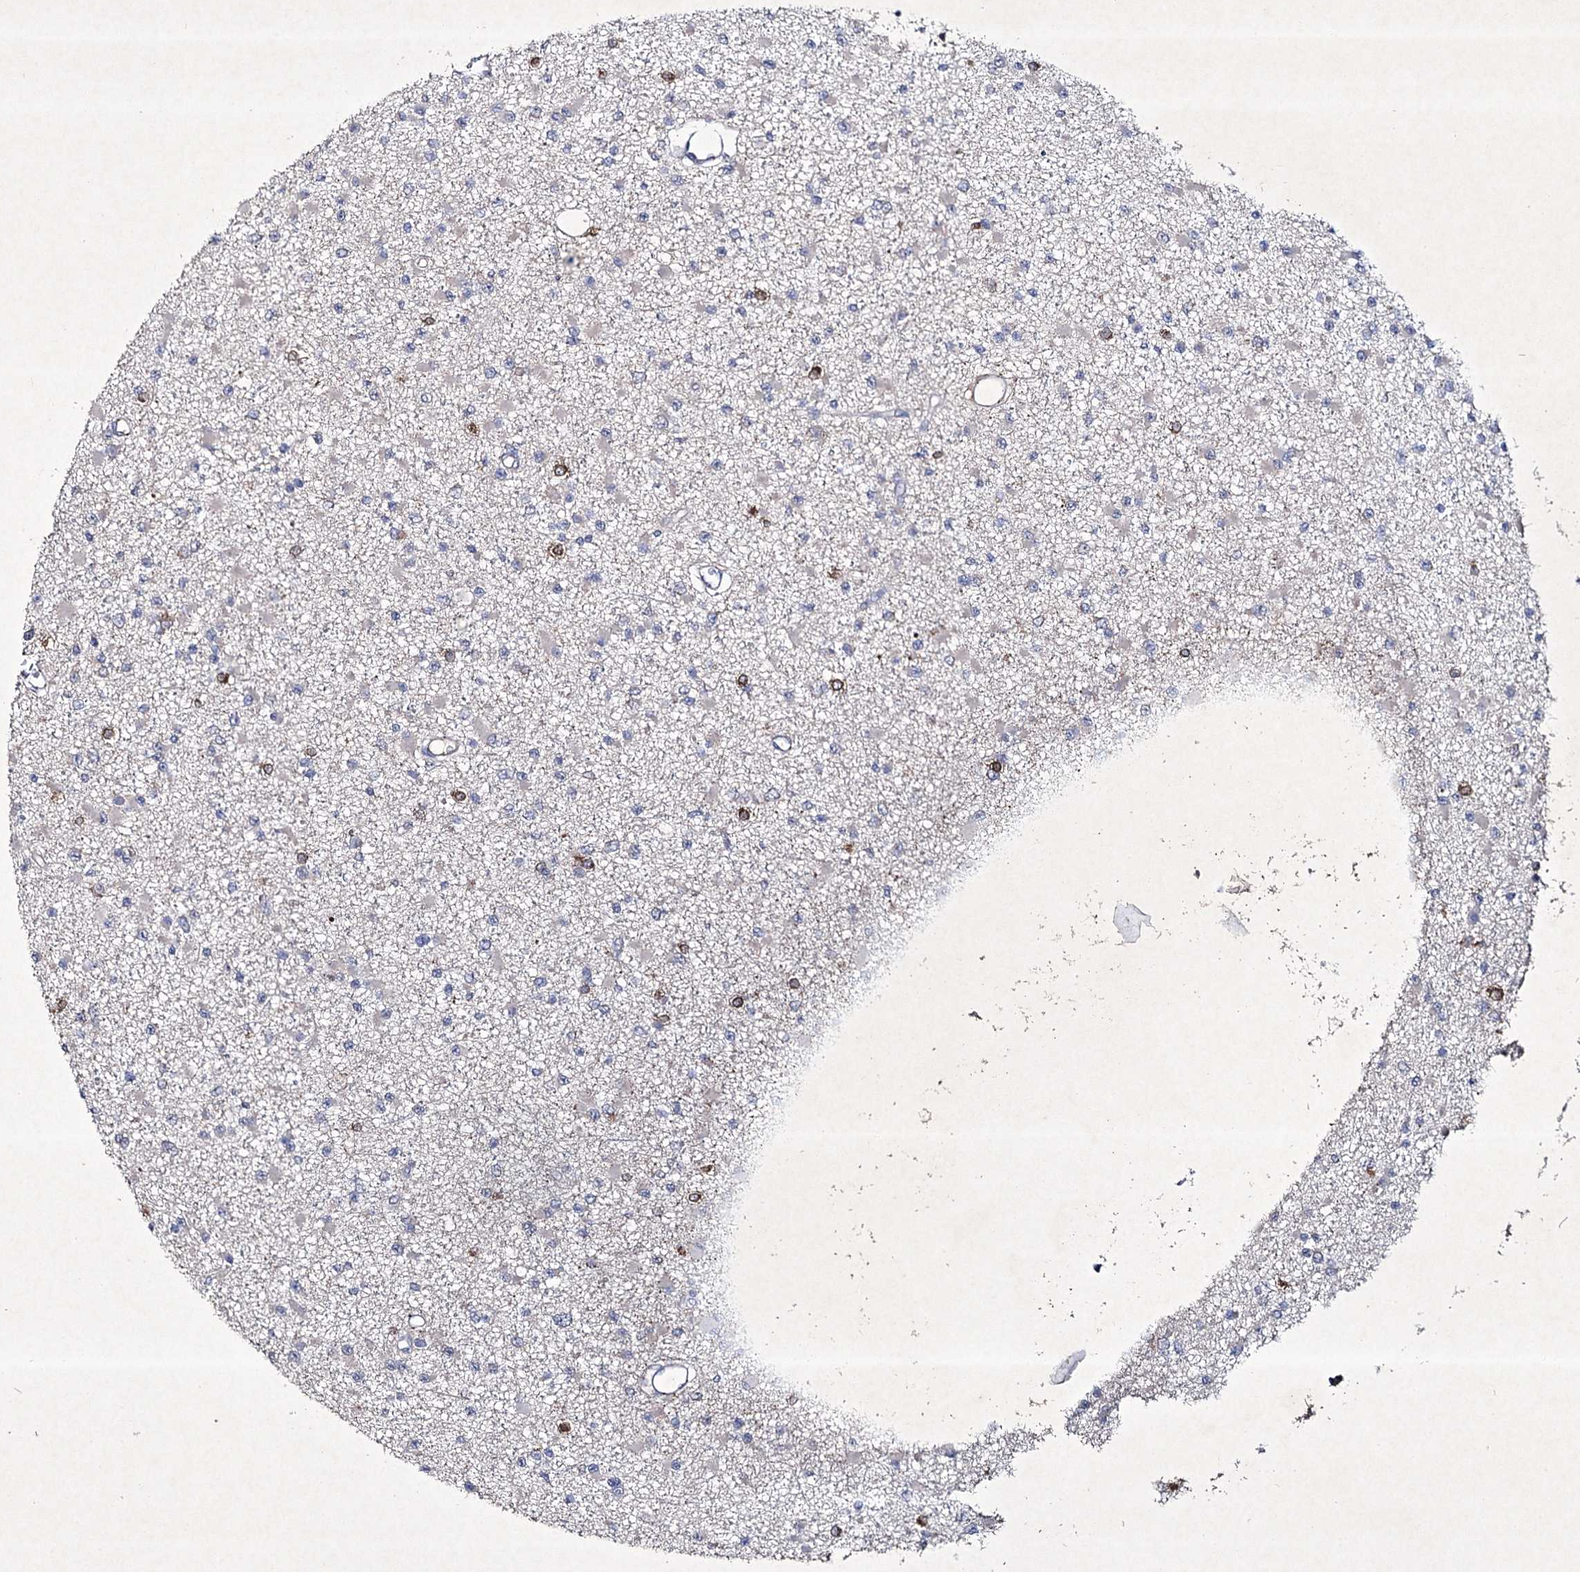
{"staining": {"intensity": "moderate", "quantity": "<25%", "location": "cytoplasmic/membranous"}, "tissue": "glioma", "cell_type": "Tumor cells", "image_type": "cancer", "snomed": [{"axis": "morphology", "description": "Glioma, malignant, Low grade"}, {"axis": "topography", "description": "Brain"}], "caption": "A histopathology image of glioma stained for a protein demonstrates moderate cytoplasmic/membranous brown staining in tumor cells.", "gene": "SEMA4G", "patient": {"sex": "female", "age": 22}}